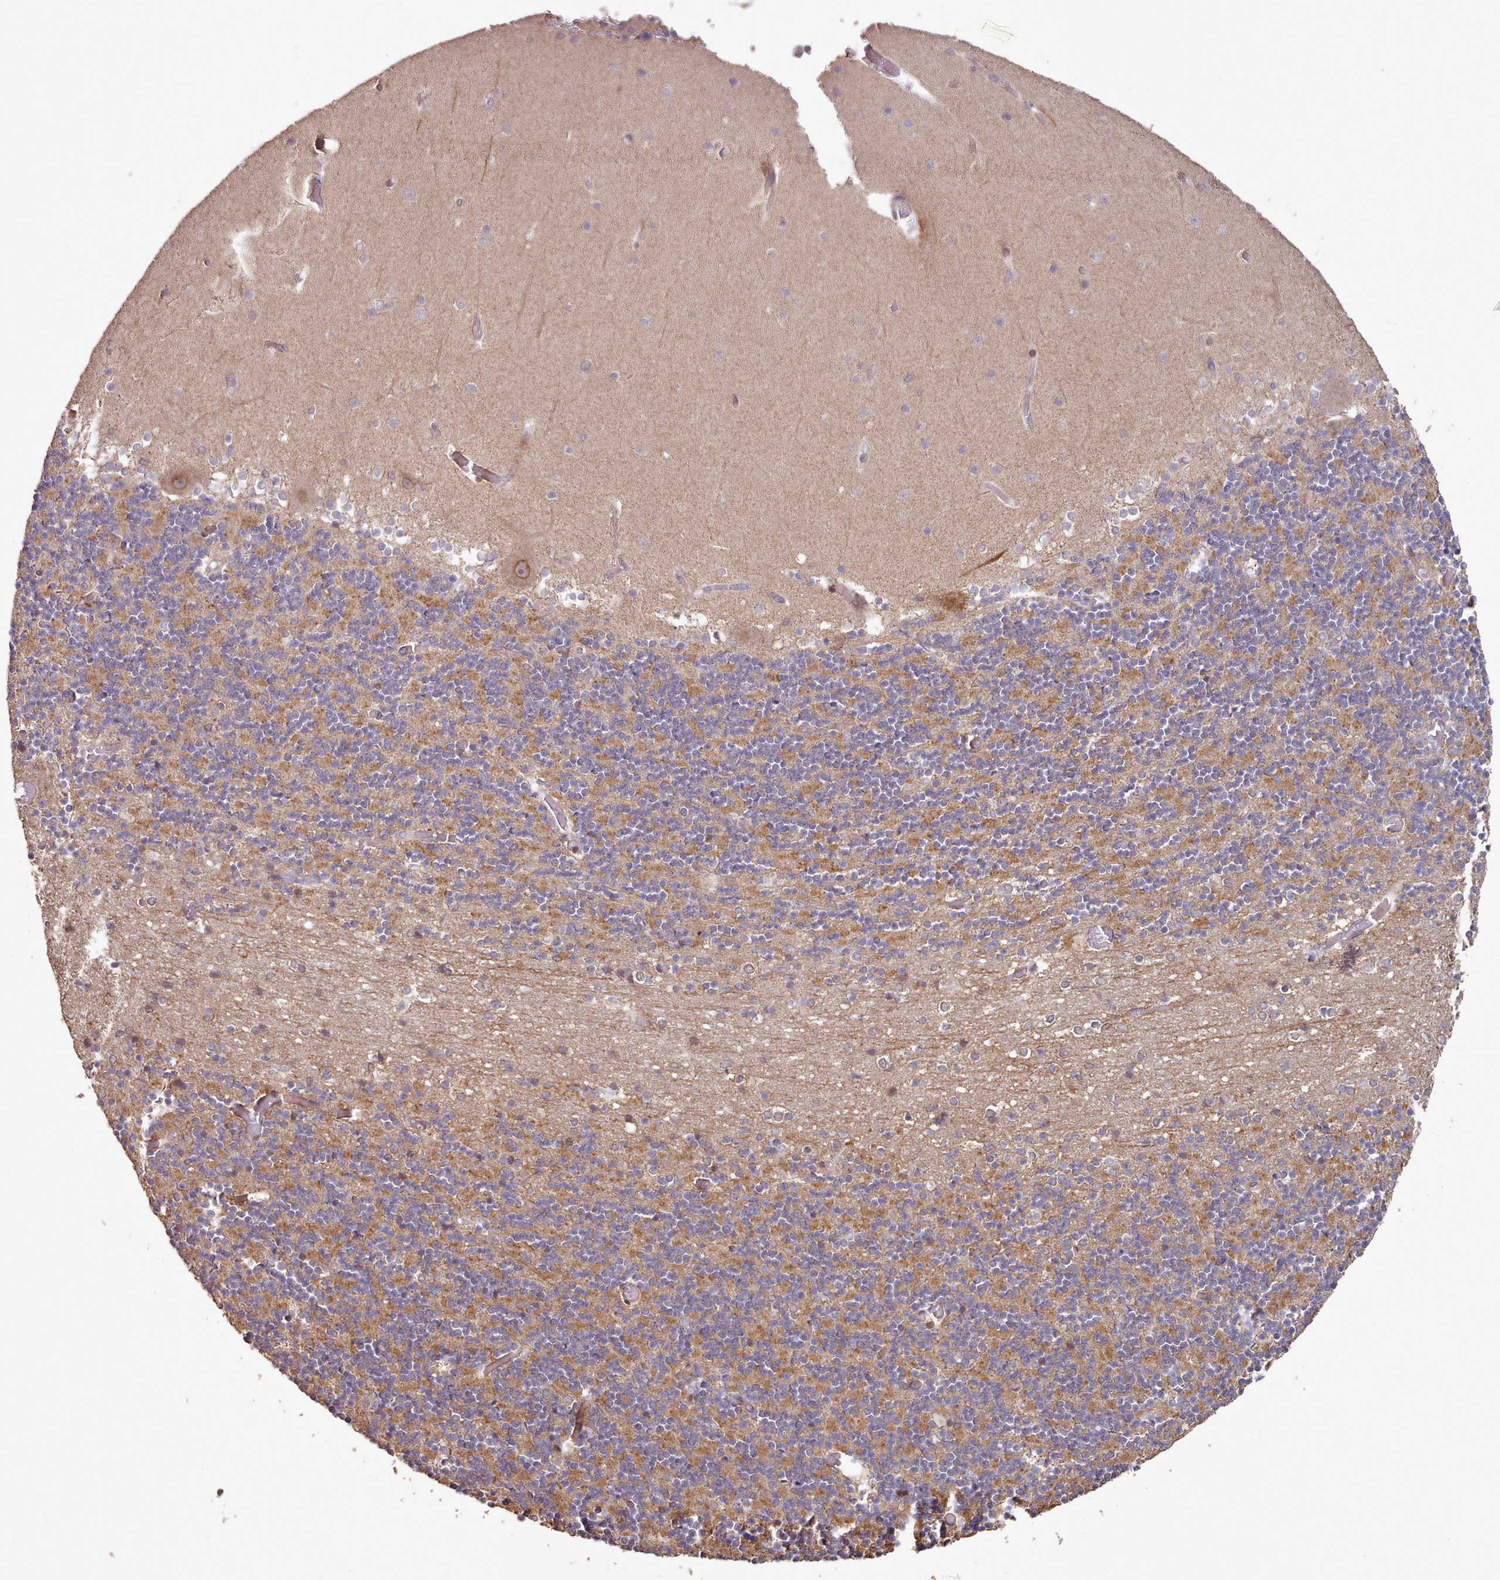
{"staining": {"intensity": "moderate", "quantity": "25%-75%", "location": "cytoplasmic/membranous"}, "tissue": "cerebellum", "cell_type": "Cells in granular layer", "image_type": "normal", "snomed": [{"axis": "morphology", "description": "Normal tissue, NOS"}, {"axis": "topography", "description": "Cerebellum"}], "caption": "Moderate cytoplasmic/membranous expression is present in about 25%-75% of cells in granular layer in benign cerebellum.", "gene": "TOR1AIP1", "patient": {"sex": "female", "age": 28}}